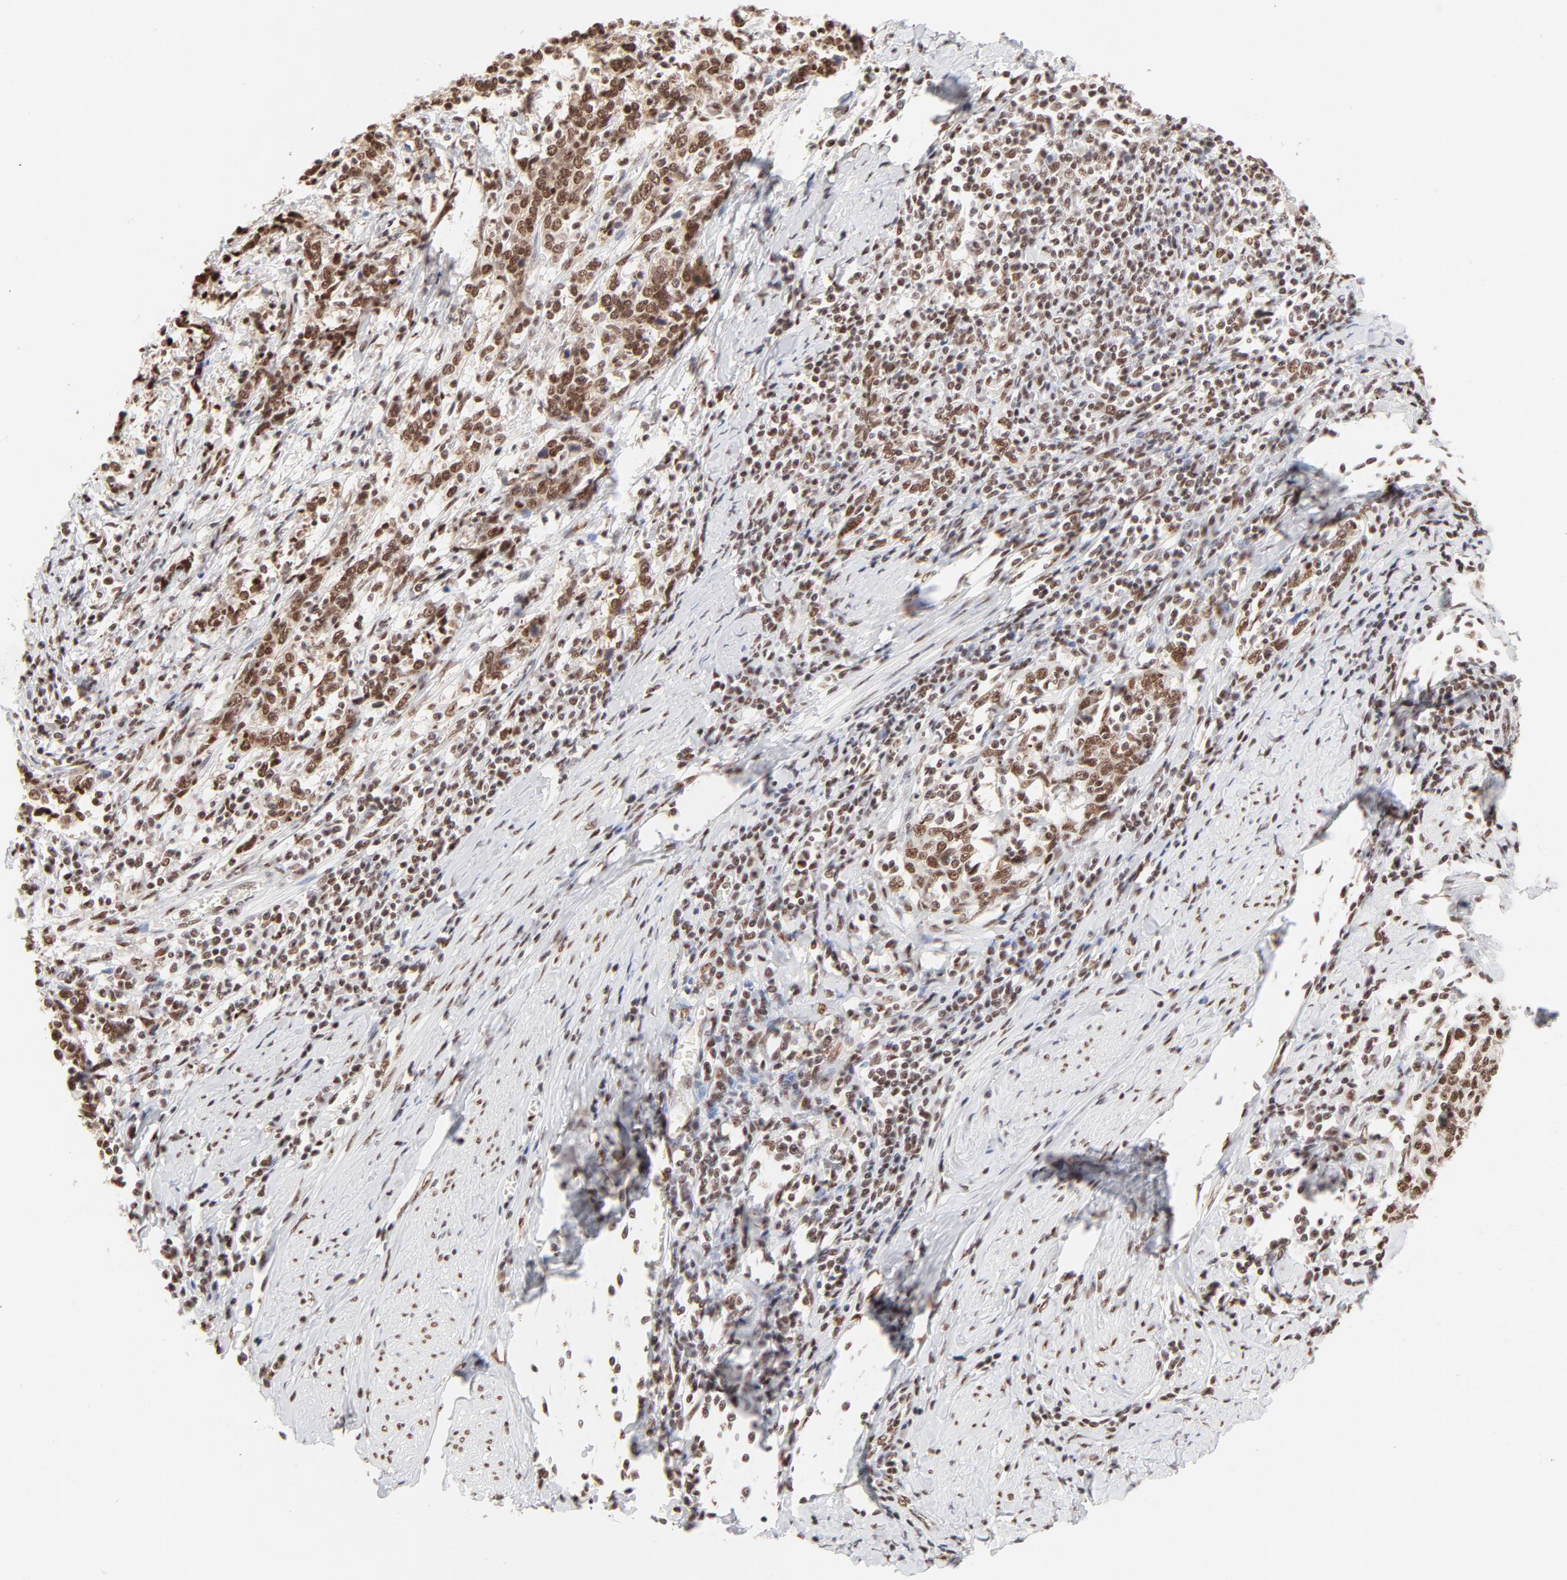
{"staining": {"intensity": "strong", "quantity": ">75%", "location": "nuclear"}, "tissue": "cervical cancer", "cell_type": "Tumor cells", "image_type": "cancer", "snomed": [{"axis": "morphology", "description": "Squamous cell carcinoma, NOS"}, {"axis": "topography", "description": "Cervix"}], "caption": "IHC (DAB) staining of cervical cancer (squamous cell carcinoma) displays strong nuclear protein positivity in about >75% of tumor cells. The staining is performed using DAB (3,3'-diaminobenzidine) brown chromogen to label protein expression. The nuclei are counter-stained blue using hematoxylin.", "gene": "TARDBP", "patient": {"sex": "female", "age": 41}}